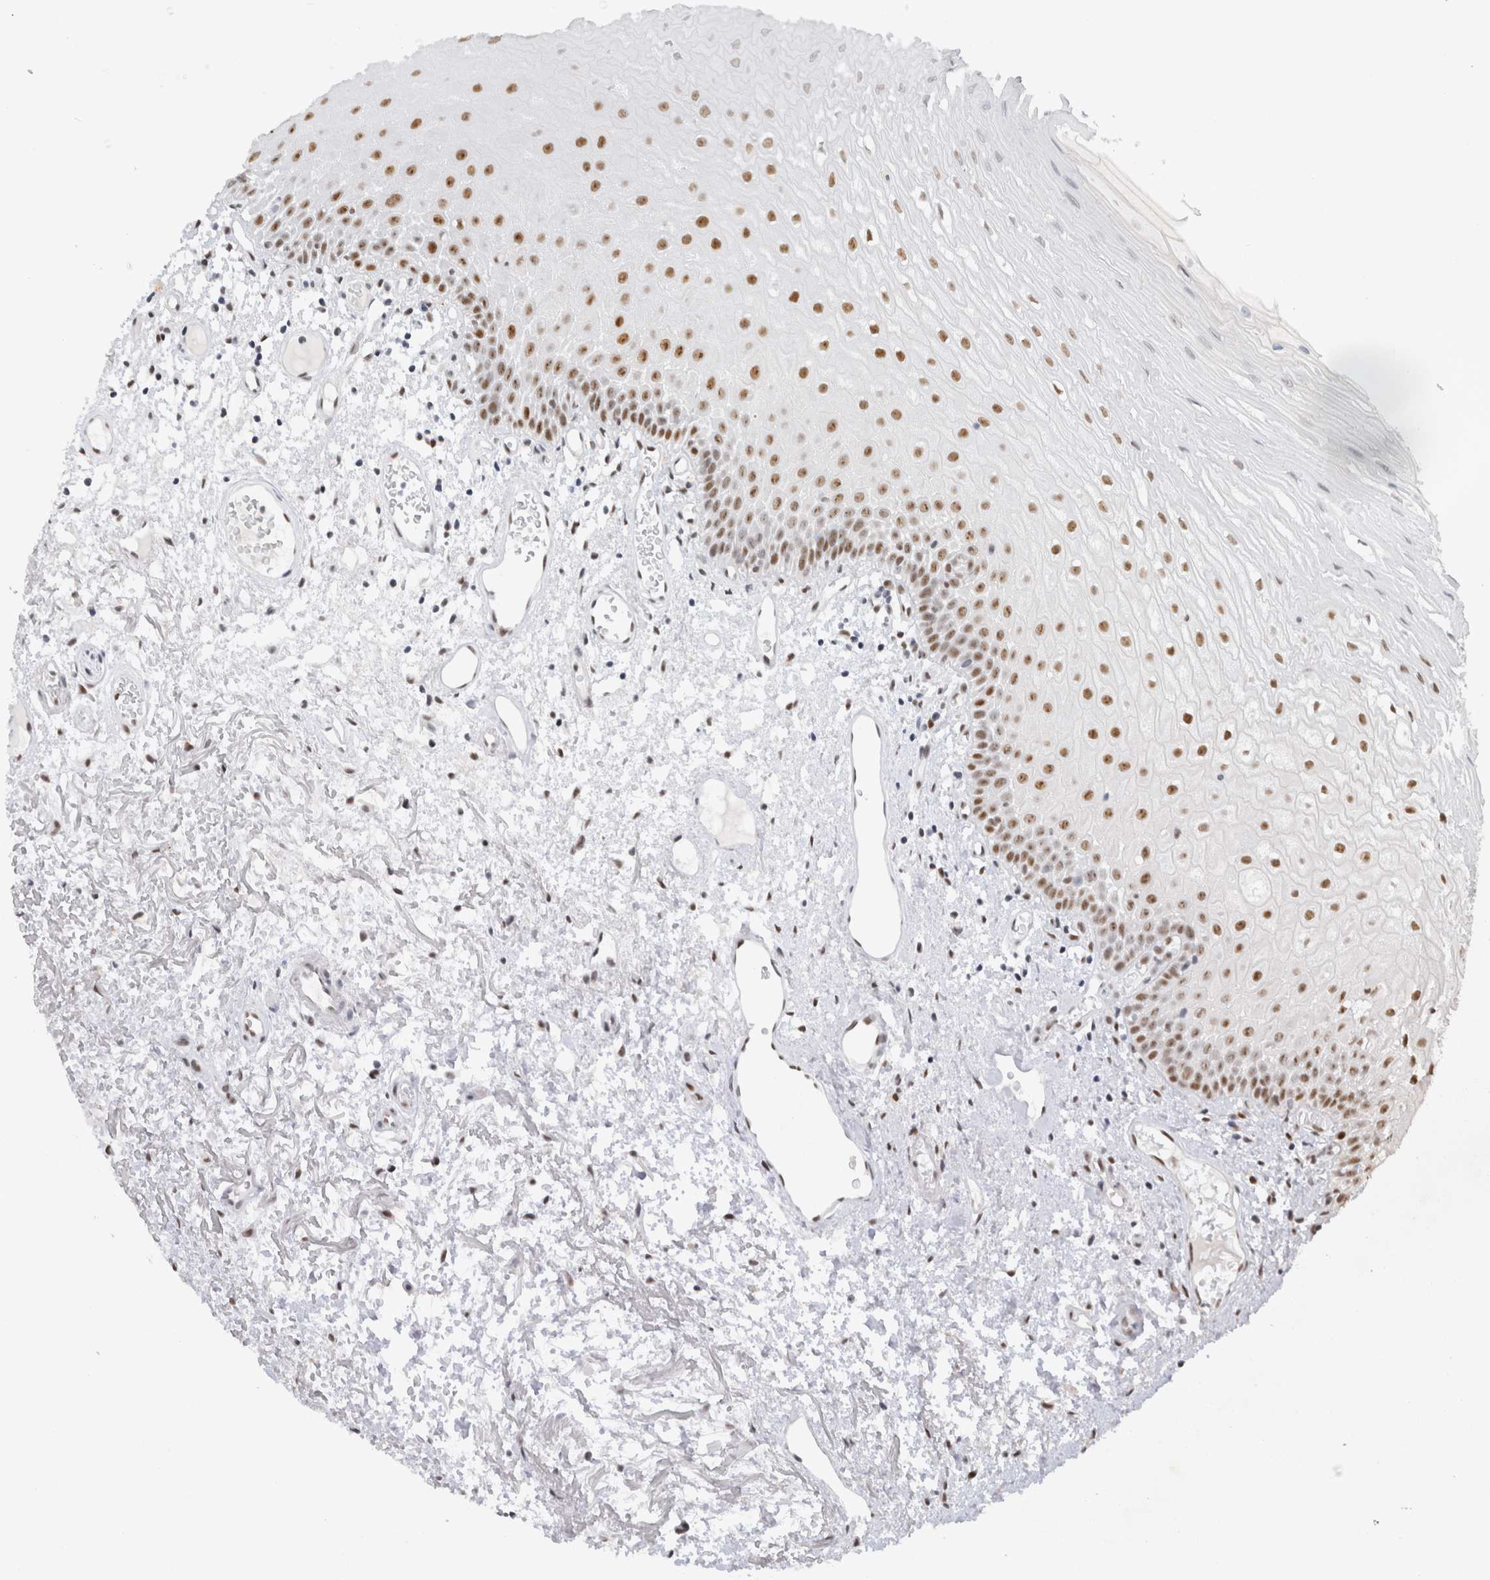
{"staining": {"intensity": "moderate", "quantity": ">75%", "location": "nuclear"}, "tissue": "oral mucosa", "cell_type": "Squamous epithelial cells", "image_type": "normal", "snomed": [{"axis": "morphology", "description": "Normal tissue, NOS"}, {"axis": "topography", "description": "Oral tissue"}], "caption": "DAB immunohistochemical staining of normal human oral mucosa demonstrates moderate nuclear protein staining in approximately >75% of squamous epithelial cells. Immunohistochemistry (ihc) stains the protein of interest in brown and the nuclei are stained blue.", "gene": "COPS7A", "patient": {"sex": "male", "age": 52}}